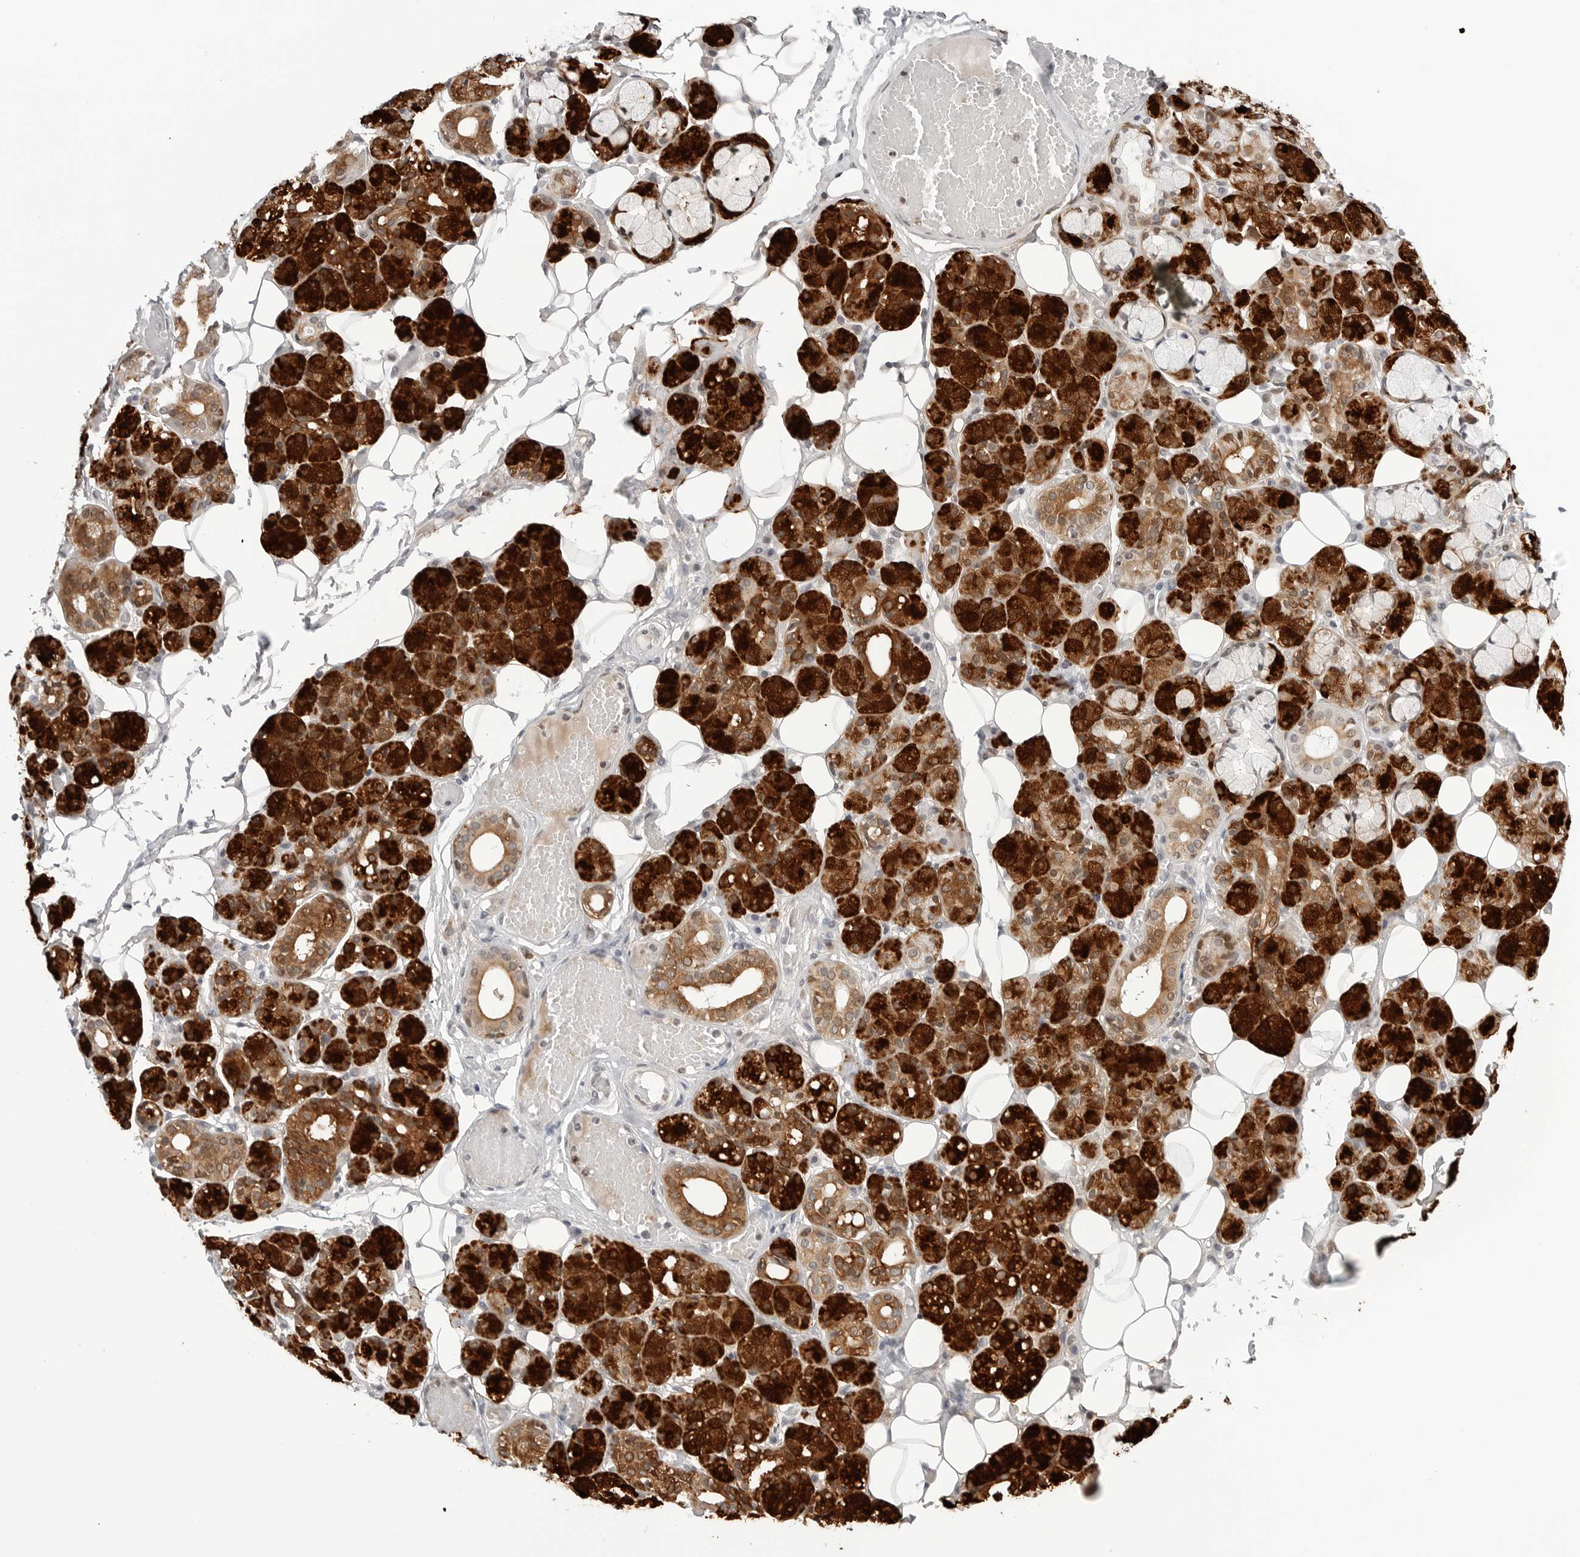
{"staining": {"intensity": "strong", "quantity": ">75%", "location": "cytoplasmic/membranous,nuclear"}, "tissue": "salivary gland", "cell_type": "Glandular cells", "image_type": "normal", "snomed": [{"axis": "morphology", "description": "Normal tissue, NOS"}, {"axis": "topography", "description": "Salivary gland"}], "caption": "IHC micrograph of benign salivary gland: human salivary gland stained using immunohistochemistry (IHC) reveals high levels of strong protein expression localized specifically in the cytoplasmic/membranous,nuclear of glandular cells, appearing as a cytoplasmic/membranous,nuclear brown color.", "gene": "C1orf162", "patient": {"sex": "male", "age": 63}}